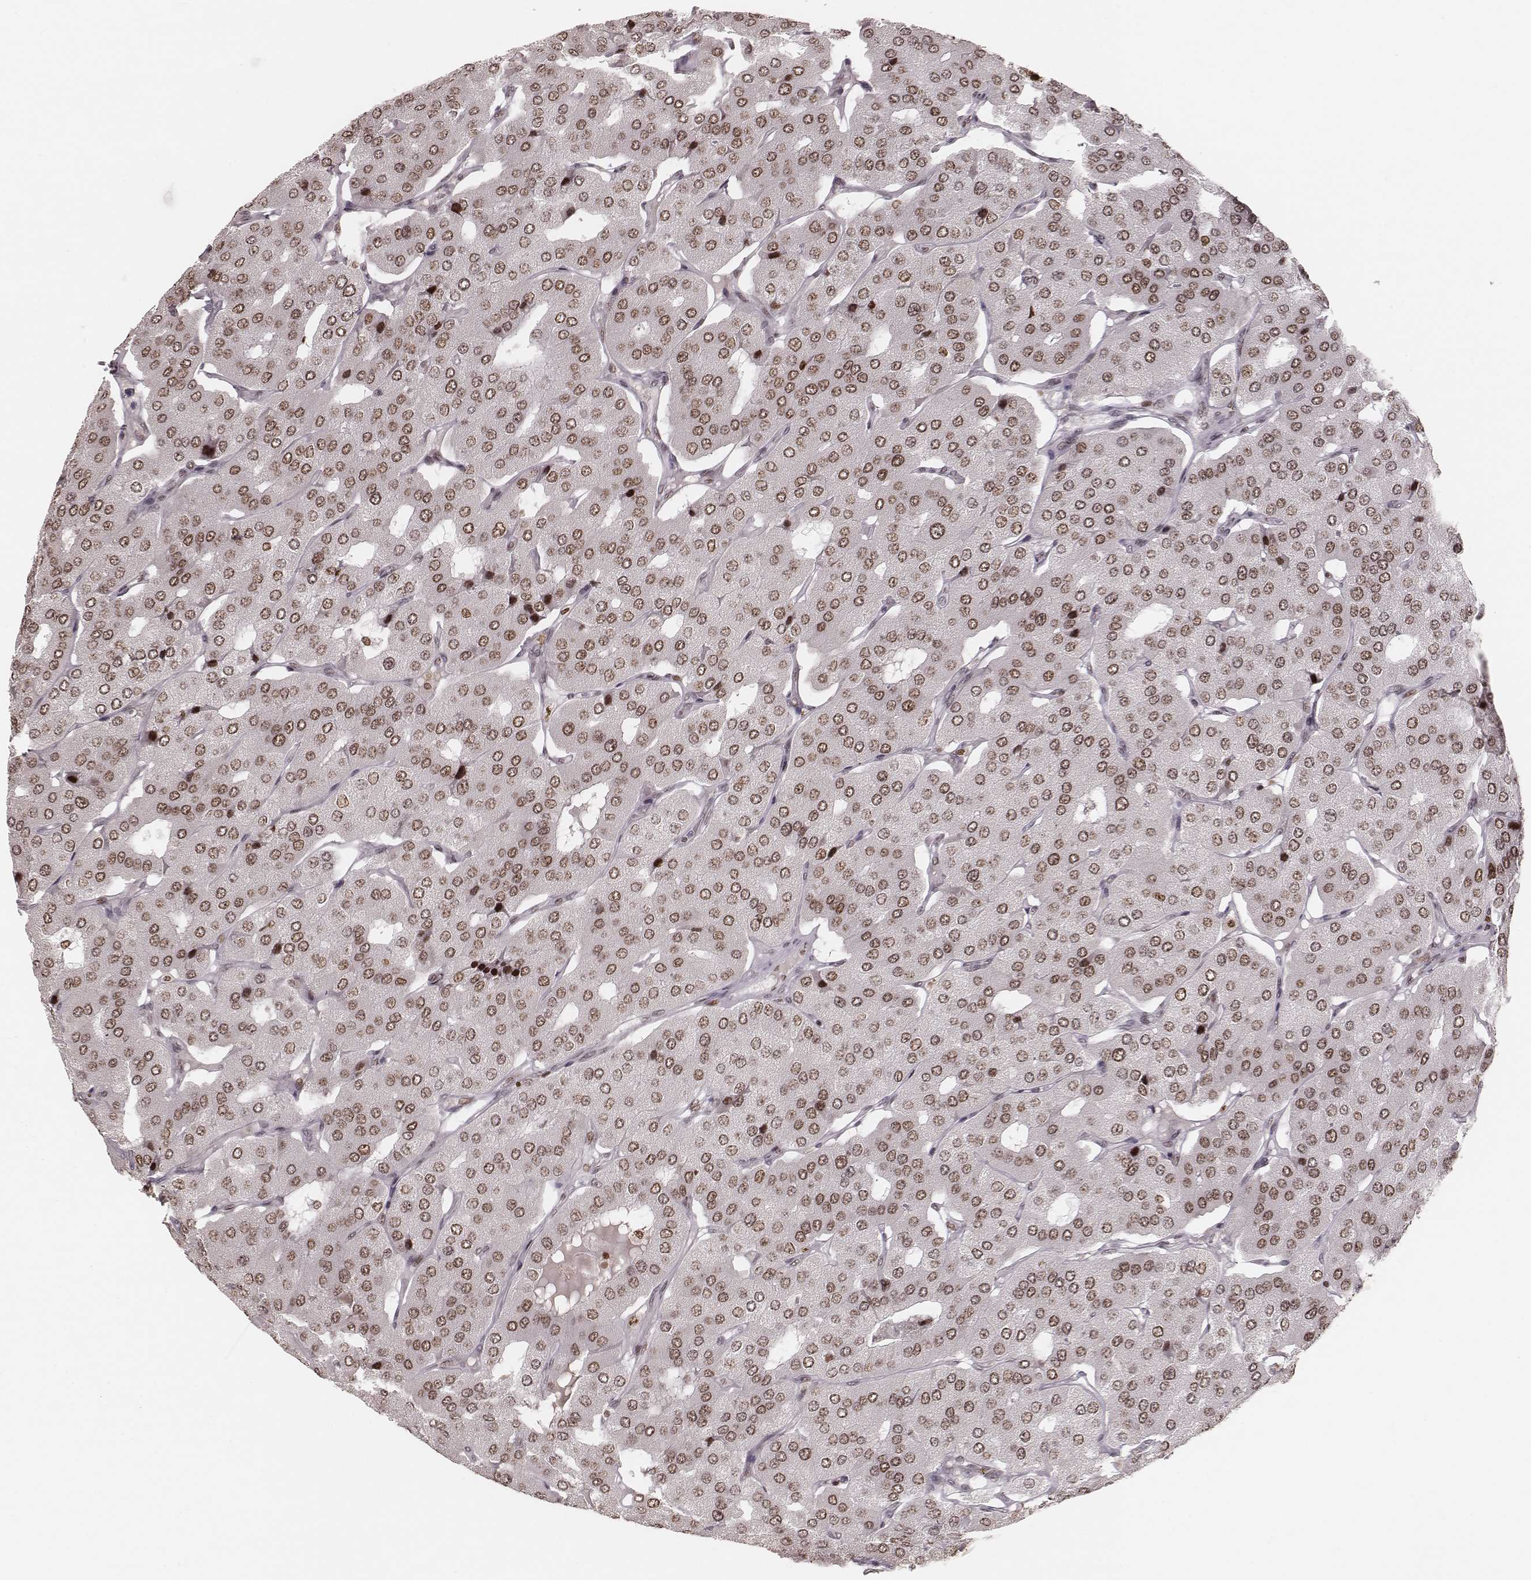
{"staining": {"intensity": "moderate", "quantity": ">75%", "location": "nuclear"}, "tissue": "parathyroid gland", "cell_type": "Glandular cells", "image_type": "normal", "snomed": [{"axis": "morphology", "description": "Normal tissue, NOS"}, {"axis": "morphology", "description": "Adenoma, NOS"}, {"axis": "topography", "description": "Parathyroid gland"}], "caption": "Immunohistochemical staining of unremarkable parathyroid gland shows >75% levels of moderate nuclear protein expression in approximately >75% of glandular cells.", "gene": "PARP1", "patient": {"sex": "female", "age": 86}}